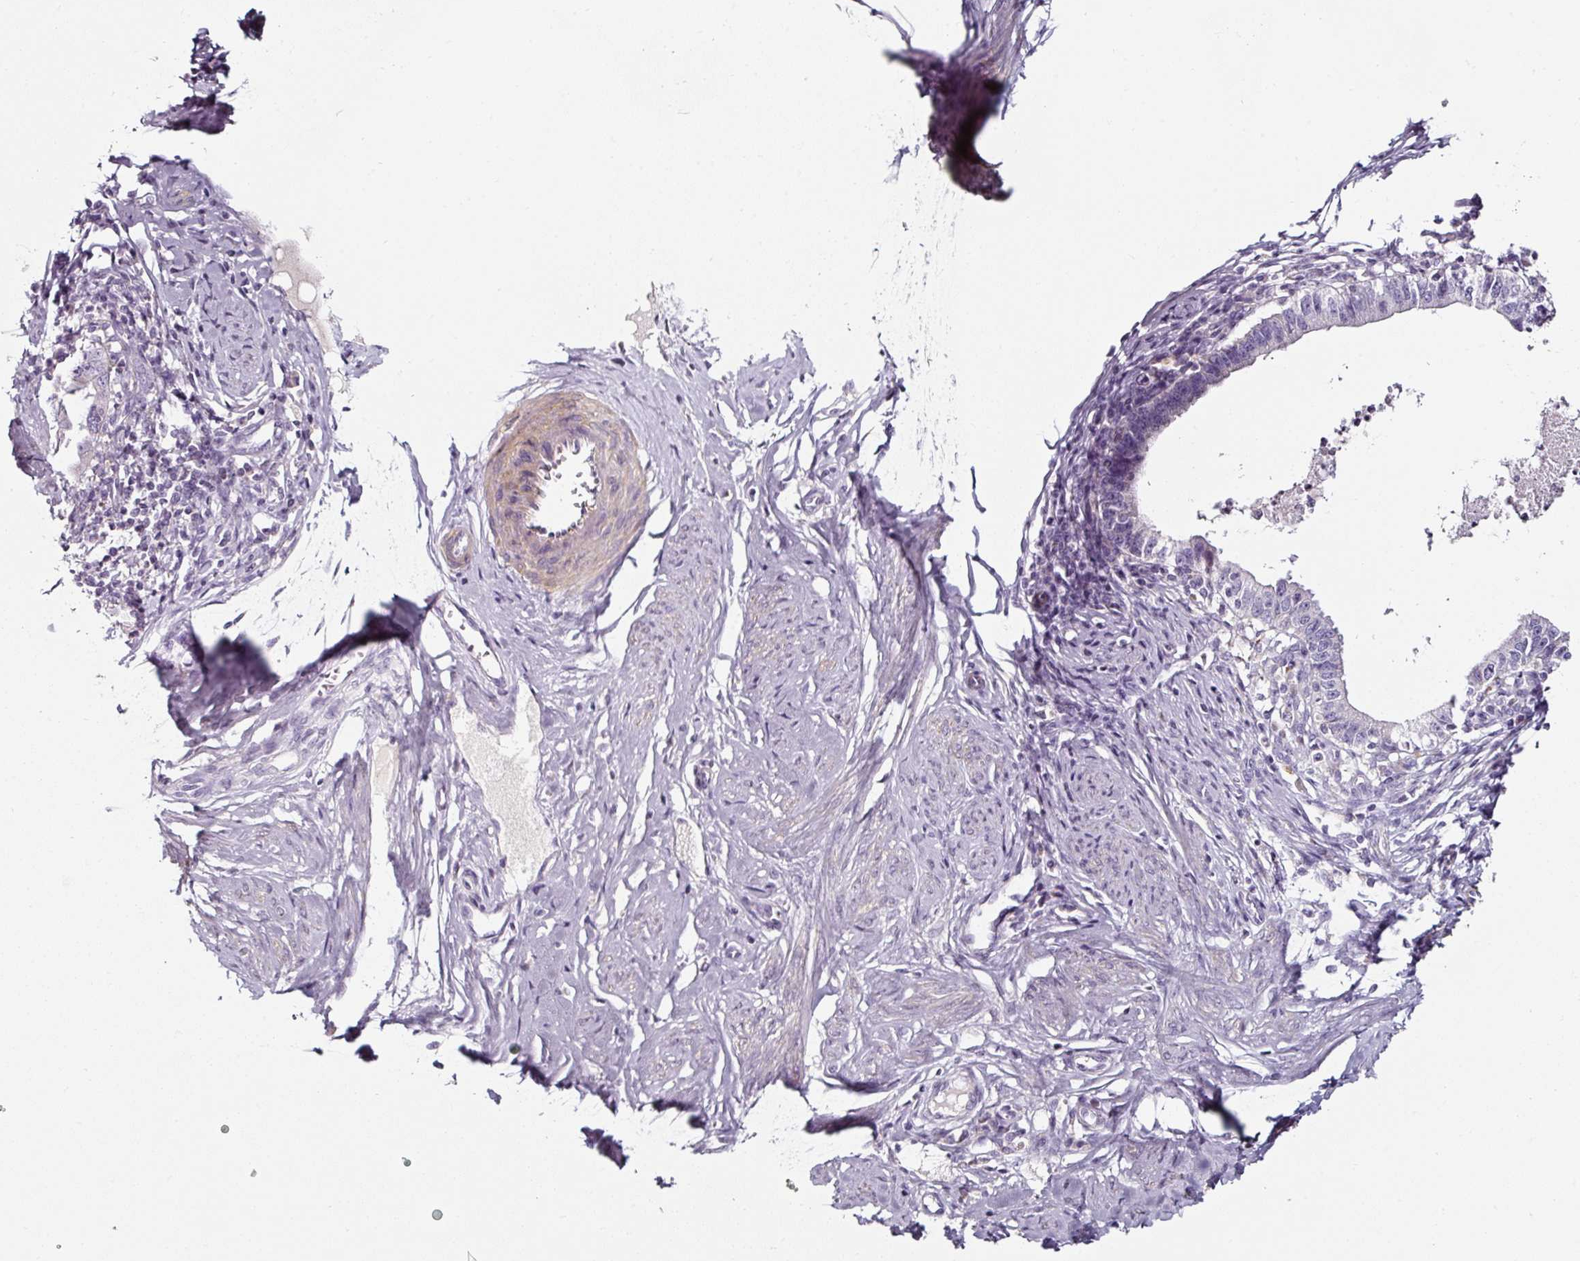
{"staining": {"intensity": "negative", "quantity": "none", "location": "none"}, "tissue": "cervical cancer", "cell_type": "Tumor cells", "image_type": "cancer", "snomed": [{"axis": "morphology", "description": "Adenocarcinoma, NOS"}, {"axis": "topography", "description": "Cervix"}], "caption": "Tumor cells show no significant staining in cervical cancer (adenocarcinoma).", "gene": "CAP2", "patient": {"sex": "female", "age": 36}}